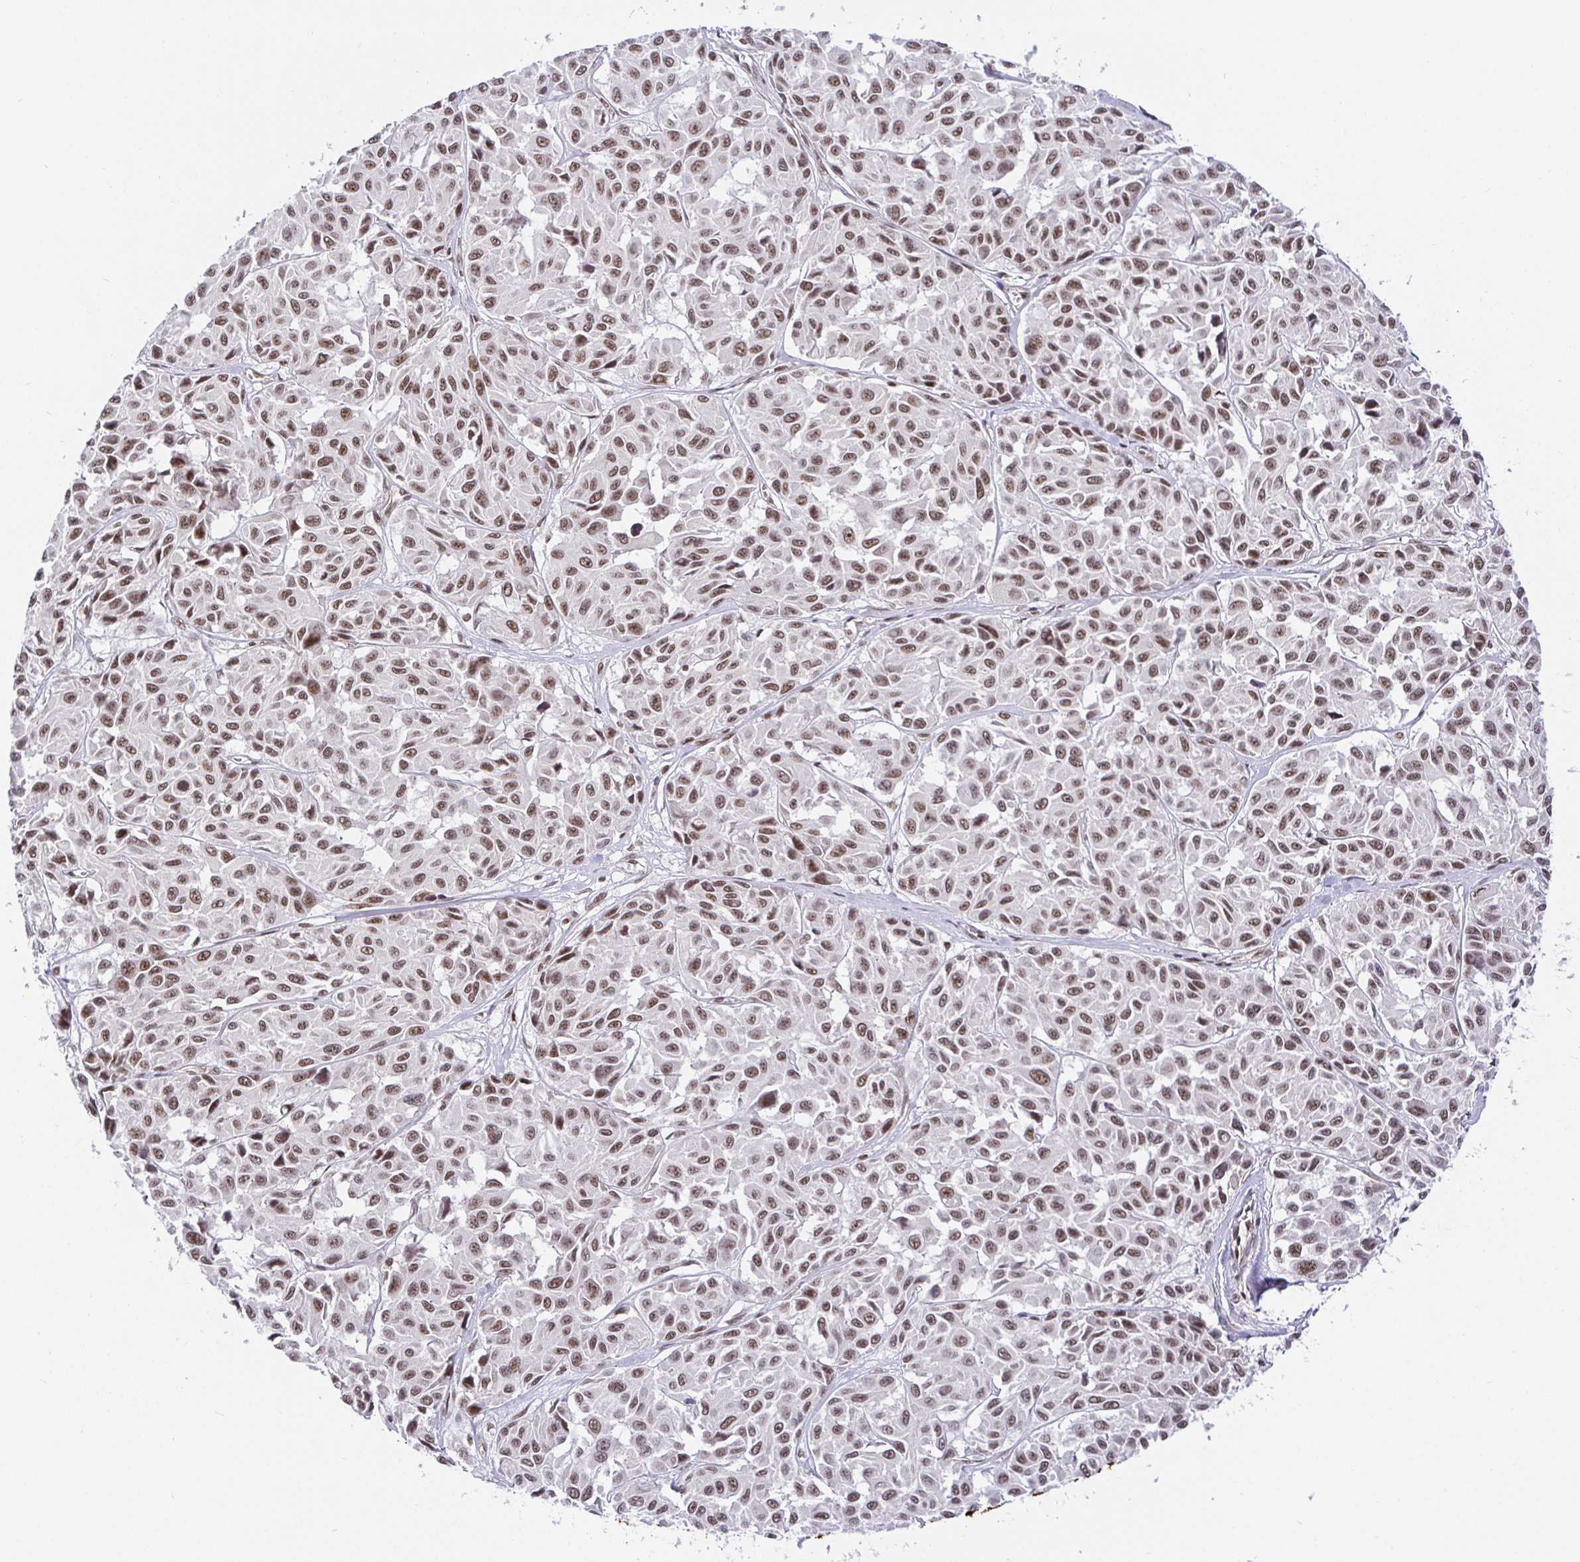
{"staining": {"intensity": "moderate", "quantity": ">75%", "location": "nuclear"}, "tissue": "melanoma", "cell_type": "Tumor cells", "image_type": "cancer", "snomed": [{"axis": "morphology", "description": "Malignant melanoma, NOS"}, {"axis": "topography", "description": "Skin"}], "caption": "Brown immunohistochemical staining in human melanoma shows moderate nuclear staining in about >75% of tumor cells.", "gene": "USF1", "patient": {"sex": "female", "age": 66}}